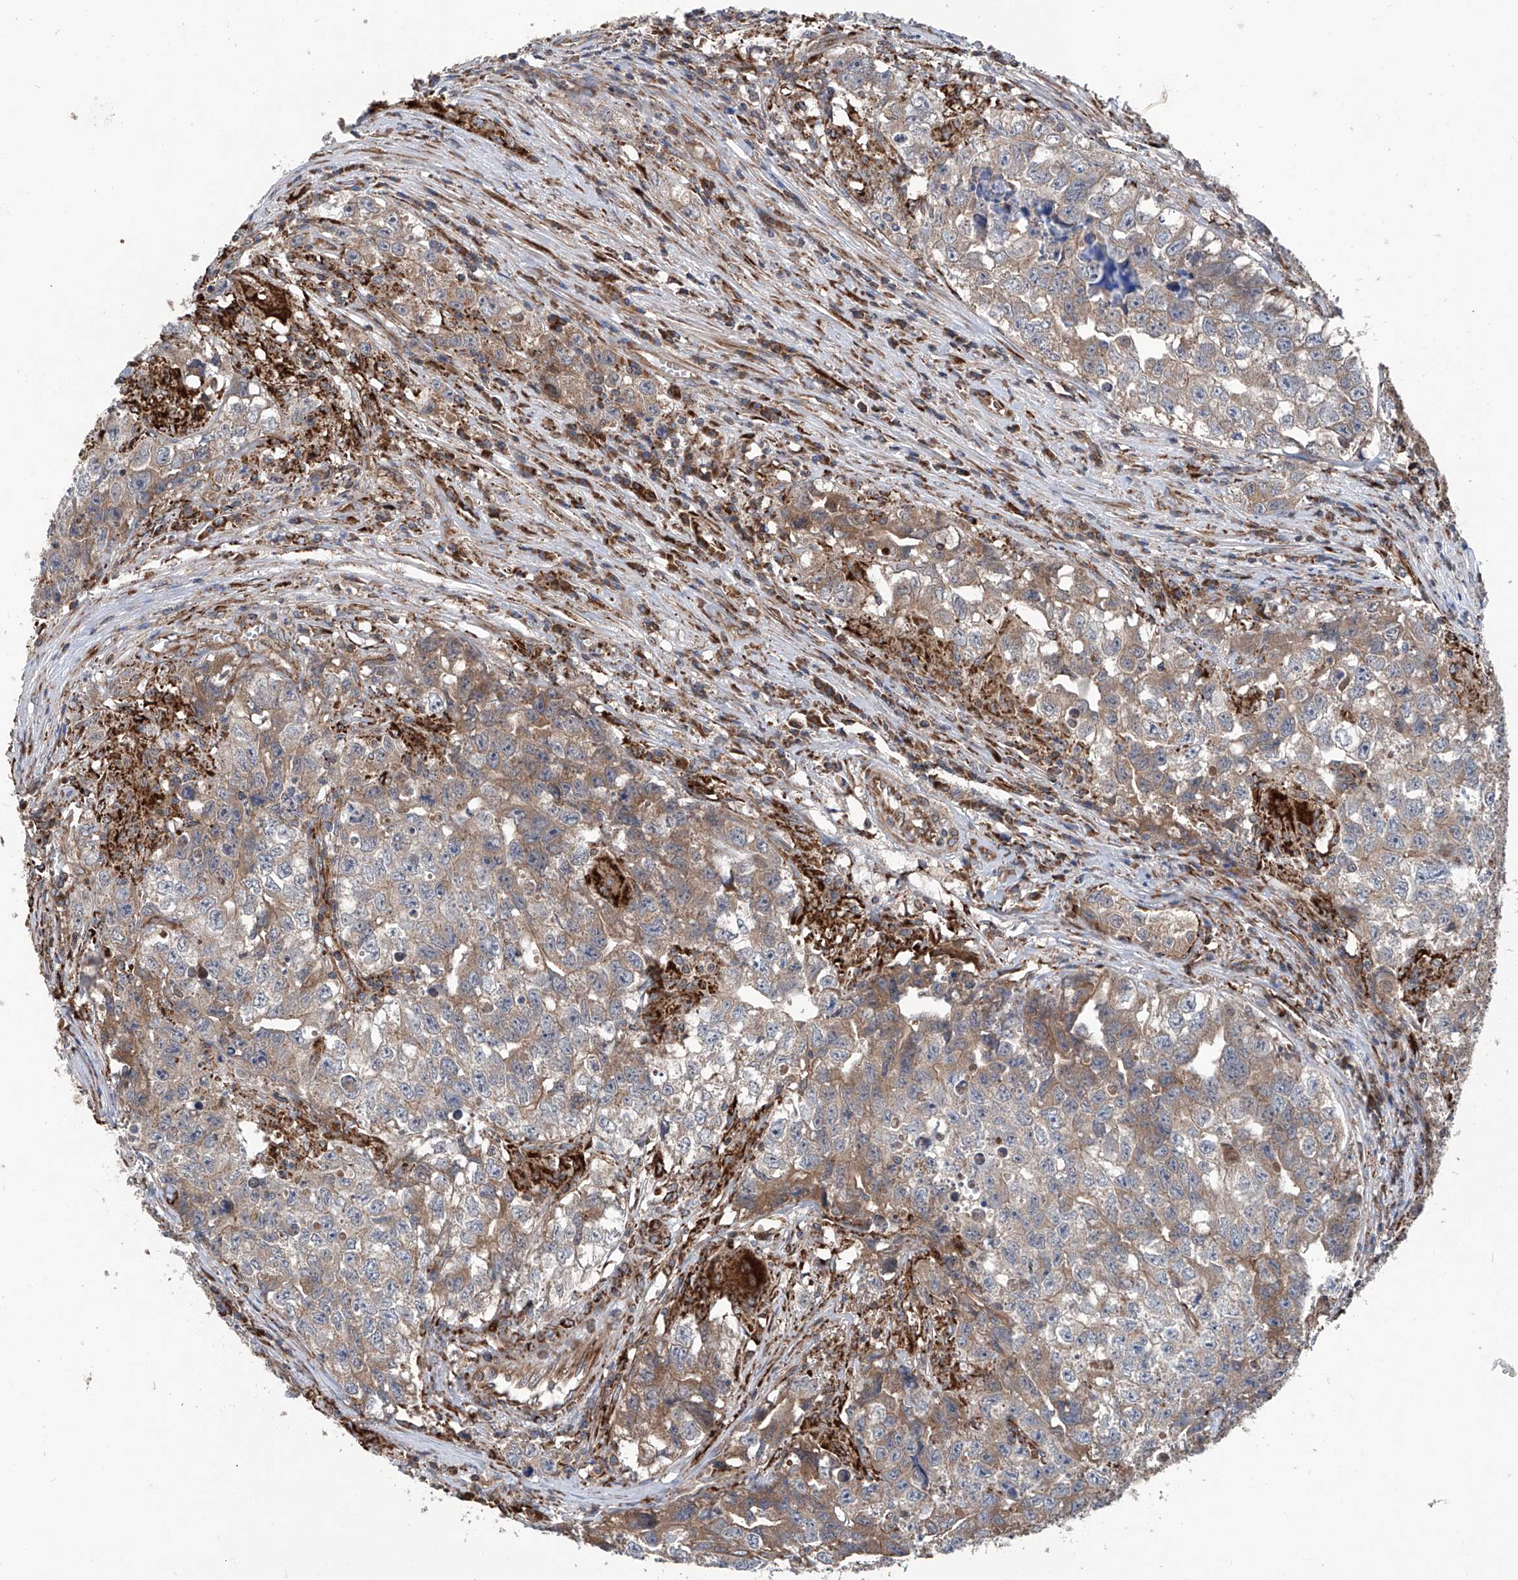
{"staining": {"intensity": "moderate", "quantity": ">75%", "location": "cytoplasmic/membranous"}, "tissue": "testis cancer", "cell_type": "Tumor cells", "image_type": "cancer", "snomed": [{"axis": "morphology", "description": "Seminoma, NOS"}, {"axis": "morphology", "description": "Carcinoma, Embryonal, NOS"}, {"axis": "topography", "description": "Testis"}], "caption": "About >75% of tumor cells in human testis cancer demonstrate moderate cytoplasmic/membranous protein expression as visualized by brown immunohistochemical staining.", "gene": "ASCC3", "patient": {"sex": "male", "age": 43}}